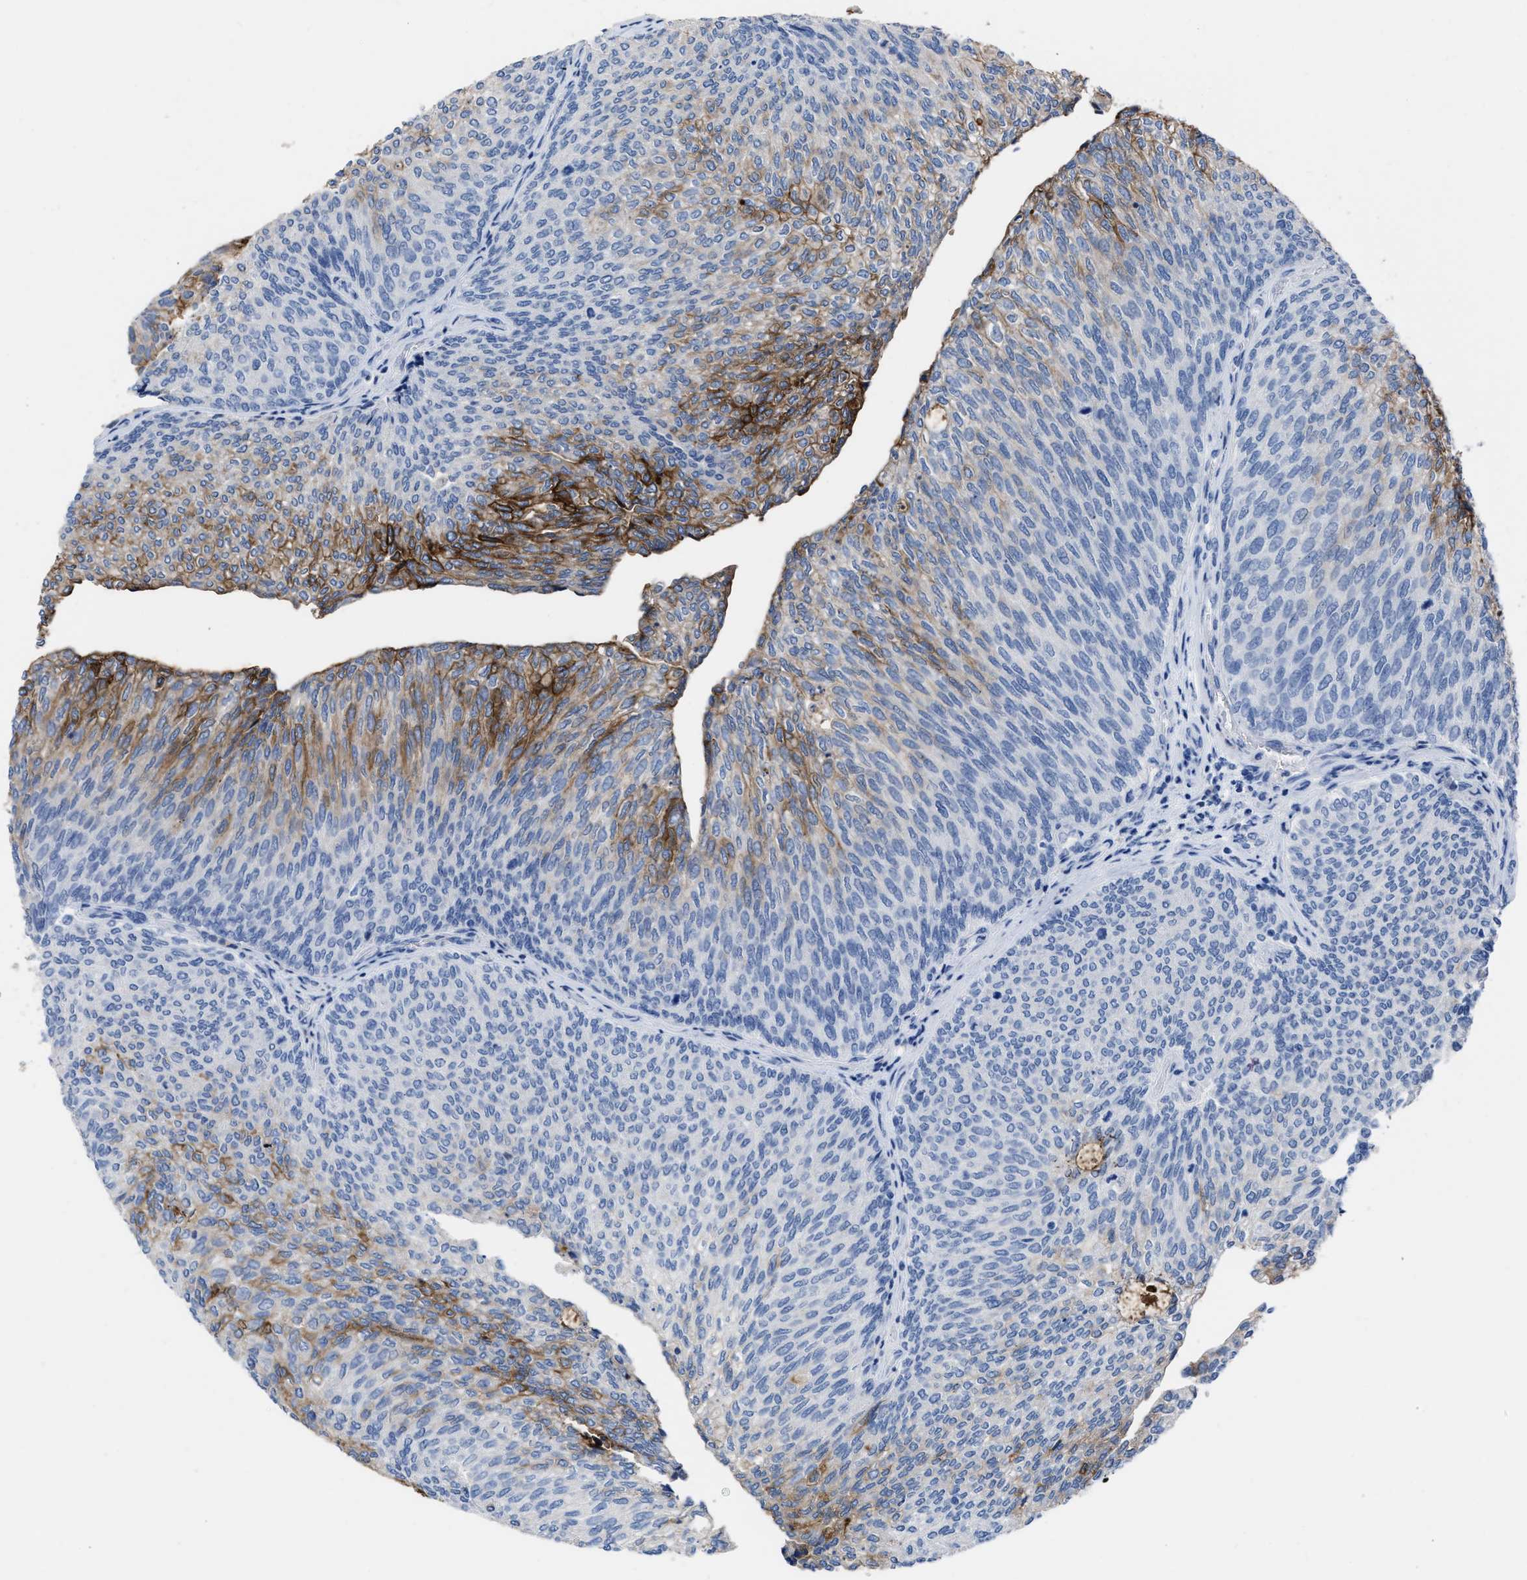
{"staining": {"intensity": "moderate", "quantity": "25%-75%", "location": "cytoplasmic/membranous"}, "tissue": "urothelial cancer", "cell_type": "Tumor cells", "image_type": "cancer", "snomed": [{"axis": "morphology", "description": "Urothelial carcinoma, Low grade"}, {"axis": "topography", "description": "Urinary bladder"}], "caption": "A high-resolution histopathology image shows IHC staining of urothelial carcinoma (low-grade), which shows moderate cytoplasmic/membranous staining in about 25%-75% of tumor cells.", "gene": "CEACAM5", "patient": {"sex": "female", "age": 79}}